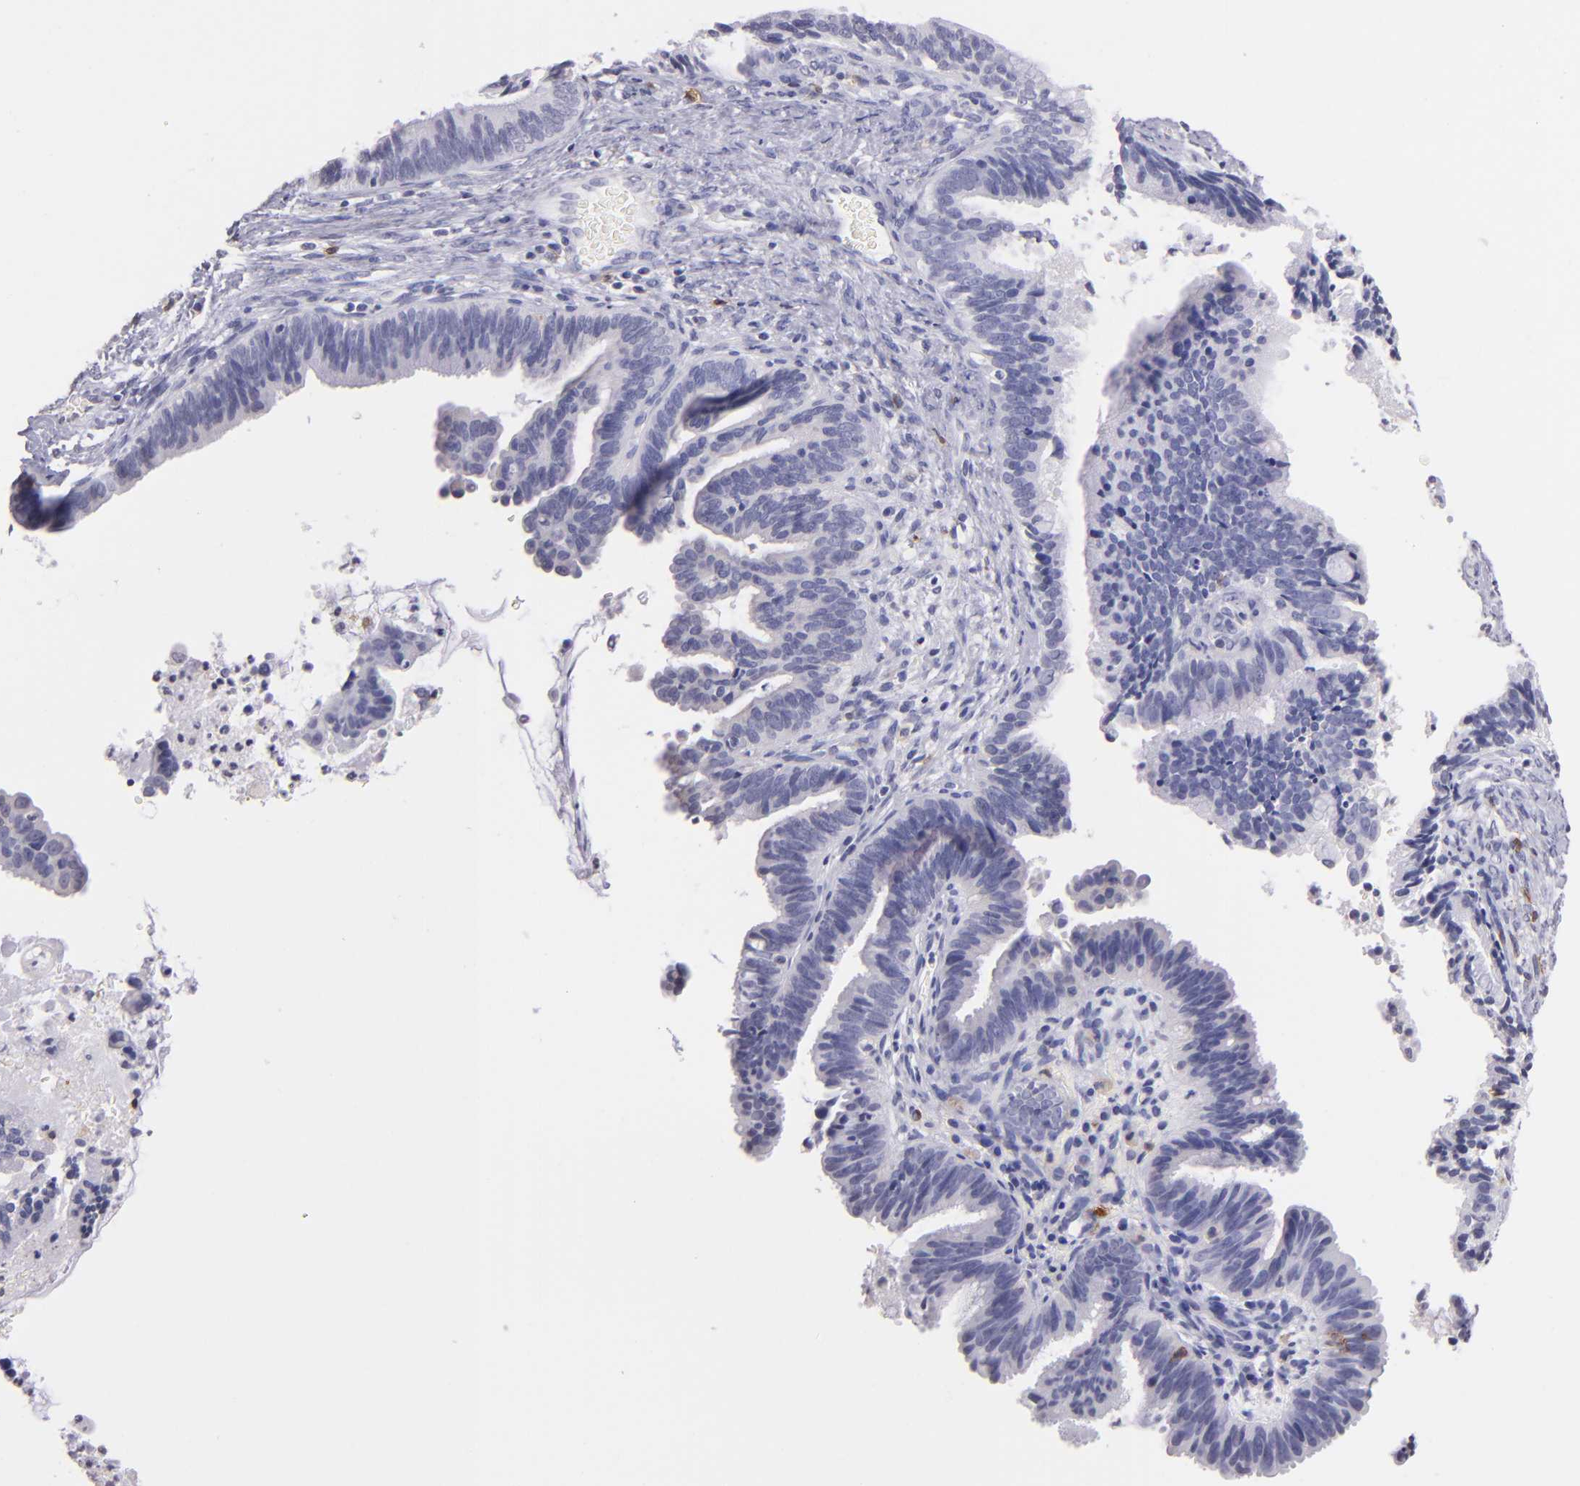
{"staining": {"intensity": "negative", "quantity": "none", "location": "none"}, "tissue": "cervical cancer", "cell_type": "Tumor cells", "image_type": "cancer", "snomed": [{"axis": "morphology", "description": "Adenocarcinoma, NOS"}, {"axis": "topography", "description": "Cervix"}], "caption": "Immunohistochemistry of human cervical adenocarcinoma shows no positivity in tumor cells. Brightfield microscopy of immunohistochemistry stained with DAB (brown) and hematoxylin (blue), captured at high magnification.", "gene": "IL2RA", "patient": {"sex": "female", "age": 47}}